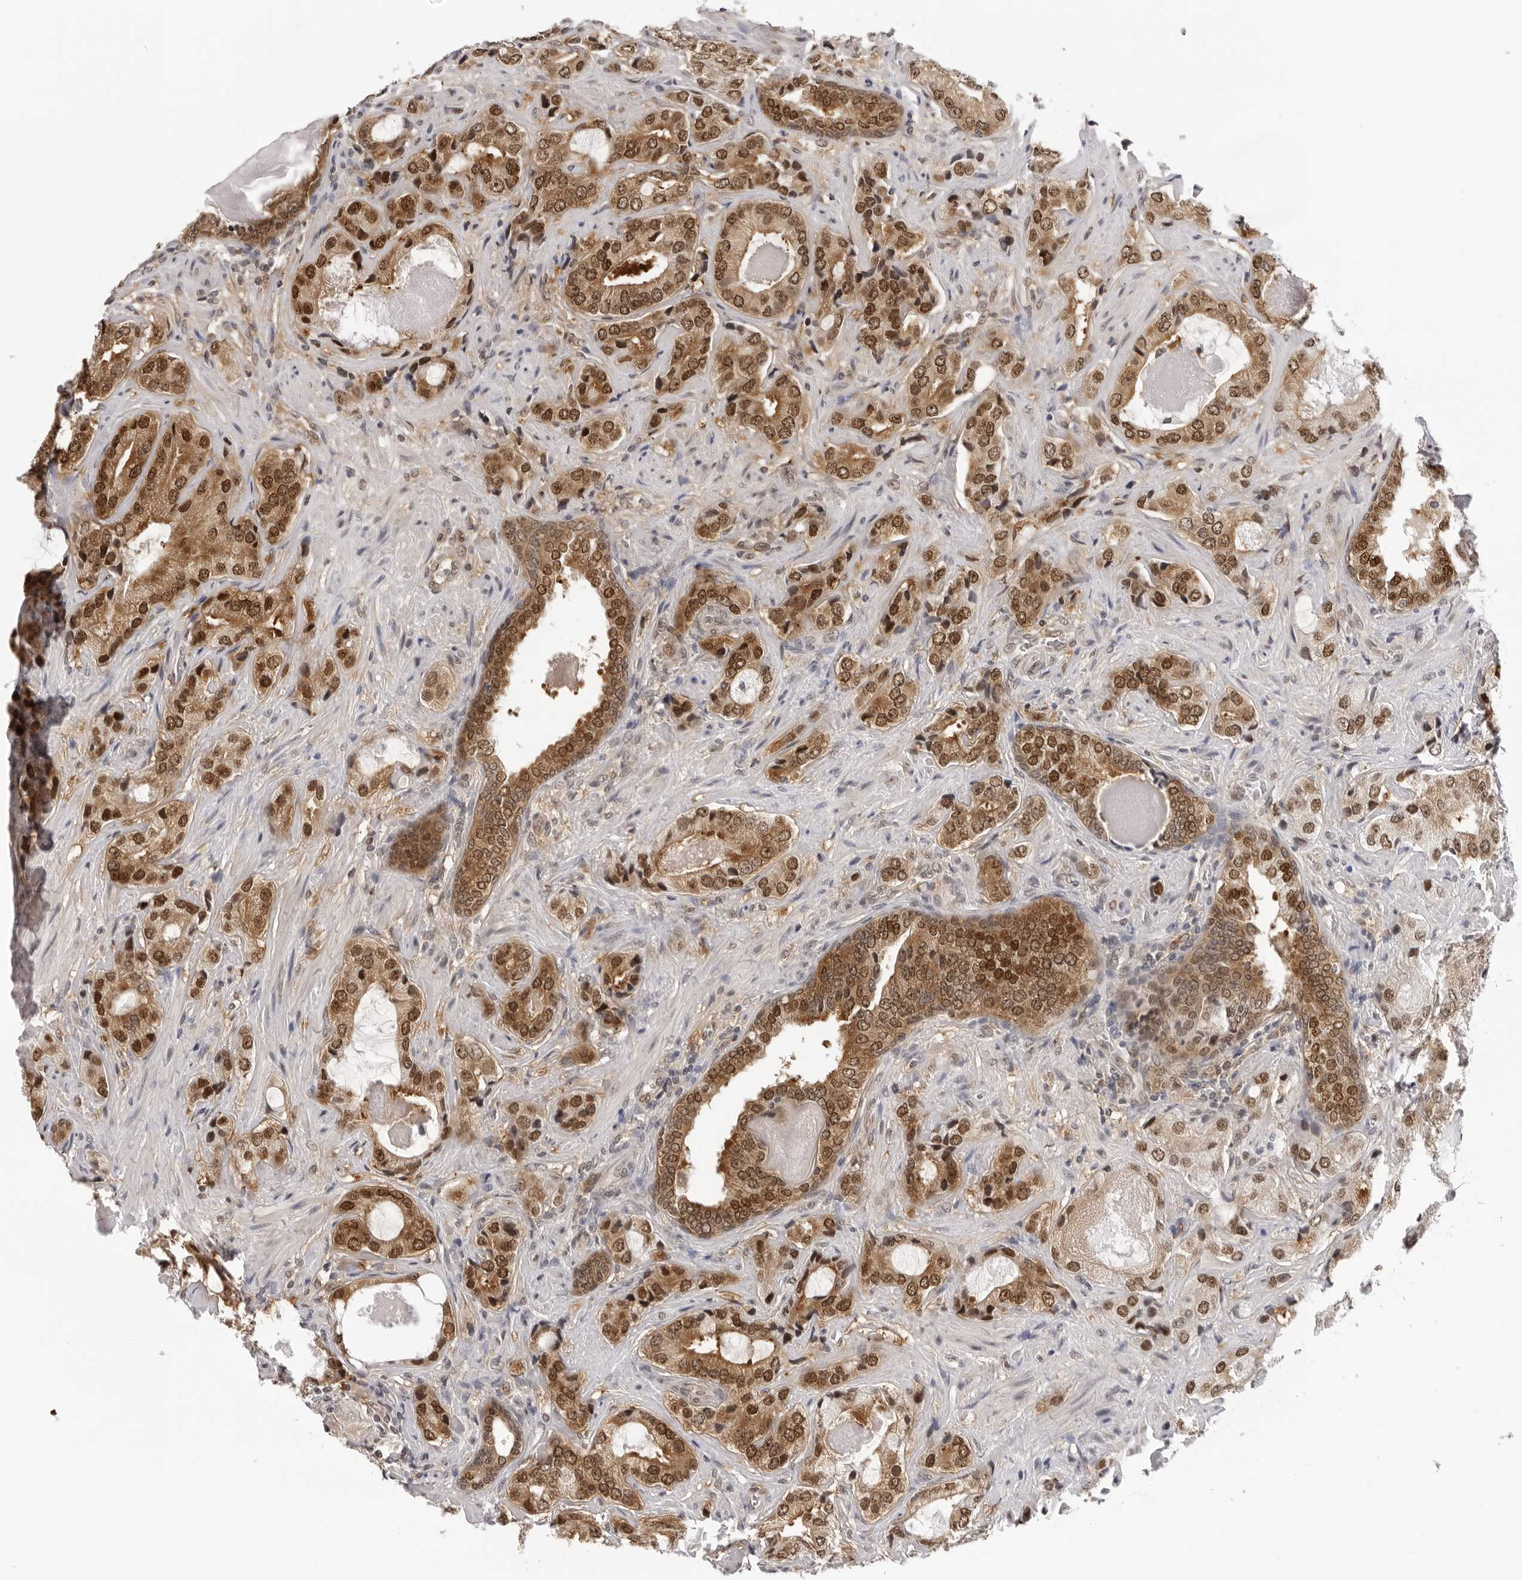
{"staining": {"intensity": "strong", "quantity": ">75%", "location": "cytoplasmic/membranous,nuclear"}, "tissue": "prostate cancer", "cell_type": "Tumor cells", "image_type": "cancer", "snomed": [{"axis": "morphology", "description": "Normal tissue, NOS"}, {"axis": "morphology", "description": "Adenocarcinoma, High grade"}, {"axis": "topography", "description": "Prostate"}, {"axis": "topography", "description": "Peripheral nerve tissue"}], "caption": "Immunohistochemistry (IHC) photomicrograph of neoplastic tissue: prostate adenocarcinoma (high-grade) stained using immunohistochemistry (IHC) exhibits high levels of strong protein expression localized specifically in the cytoplasmic/membranous and nuclear of tumor cells, appearing as a cytoplasmic/membranous and nuclear brown color.", "gene": "WDR77", "patient": {"sex": "male", "age": 59}}